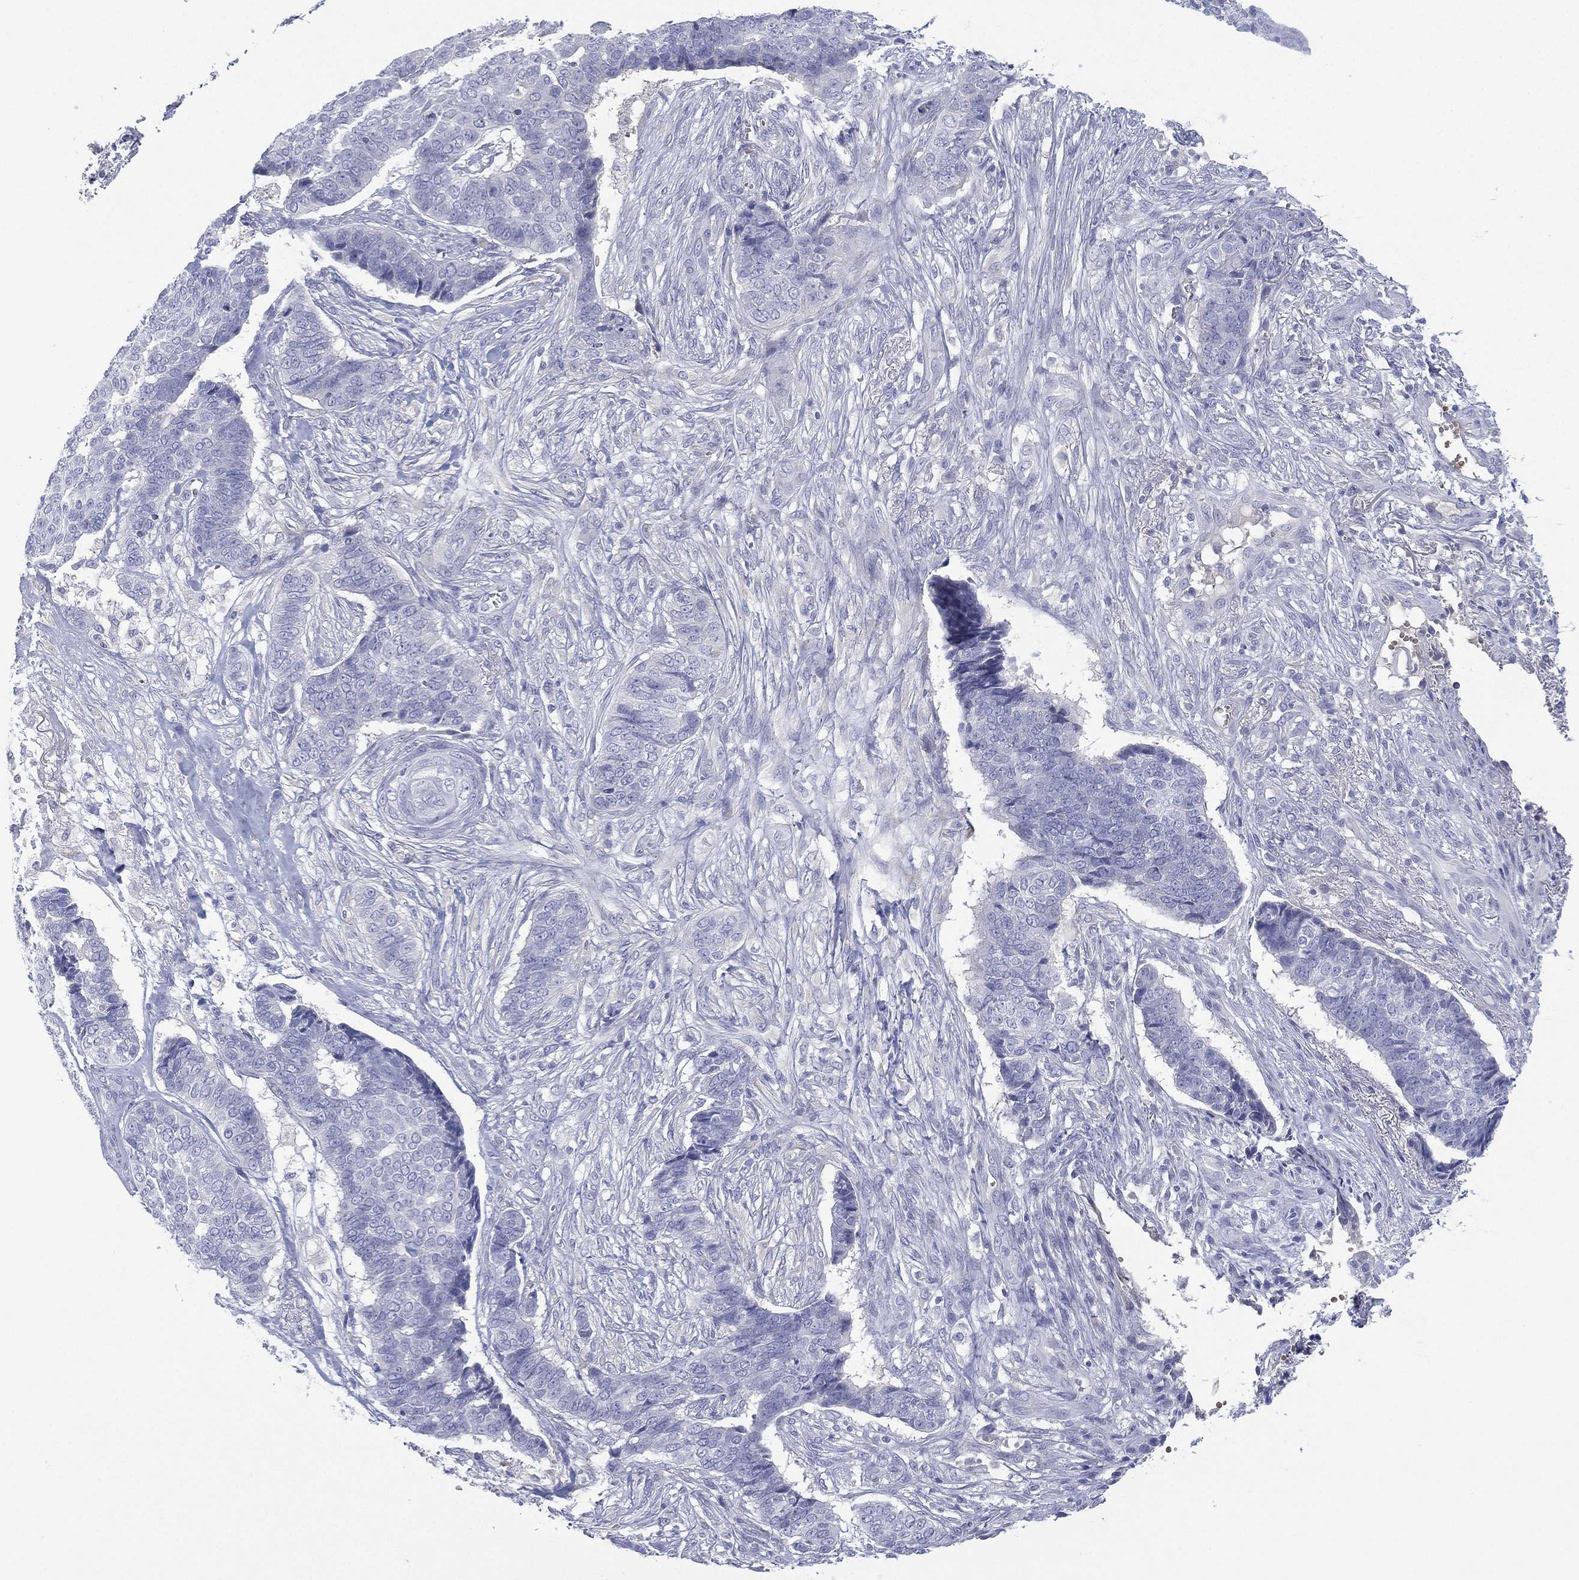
{"staining": {"intensity": "negative", "quantity": "none", "location": "none"}, "tissue": "skin cancer", "cell_type": "Tumor cells", "image_type": "cancer", "snomed": [{"axis": "morphology", "description": "Basal cell carcinoma"}, {"axis": "topography", "description": "Skin"}], "caption": "Immunohistochemistry (IHC) histopathology image of neoplastic tissue: skin basal cell carcinoma stained with DAB (3,3'-diaminobenzidine) reveals no significant protein expression in tumor cells.", "gene": "CYP2D6", "patient": {"sex": "male", "age": 86}}